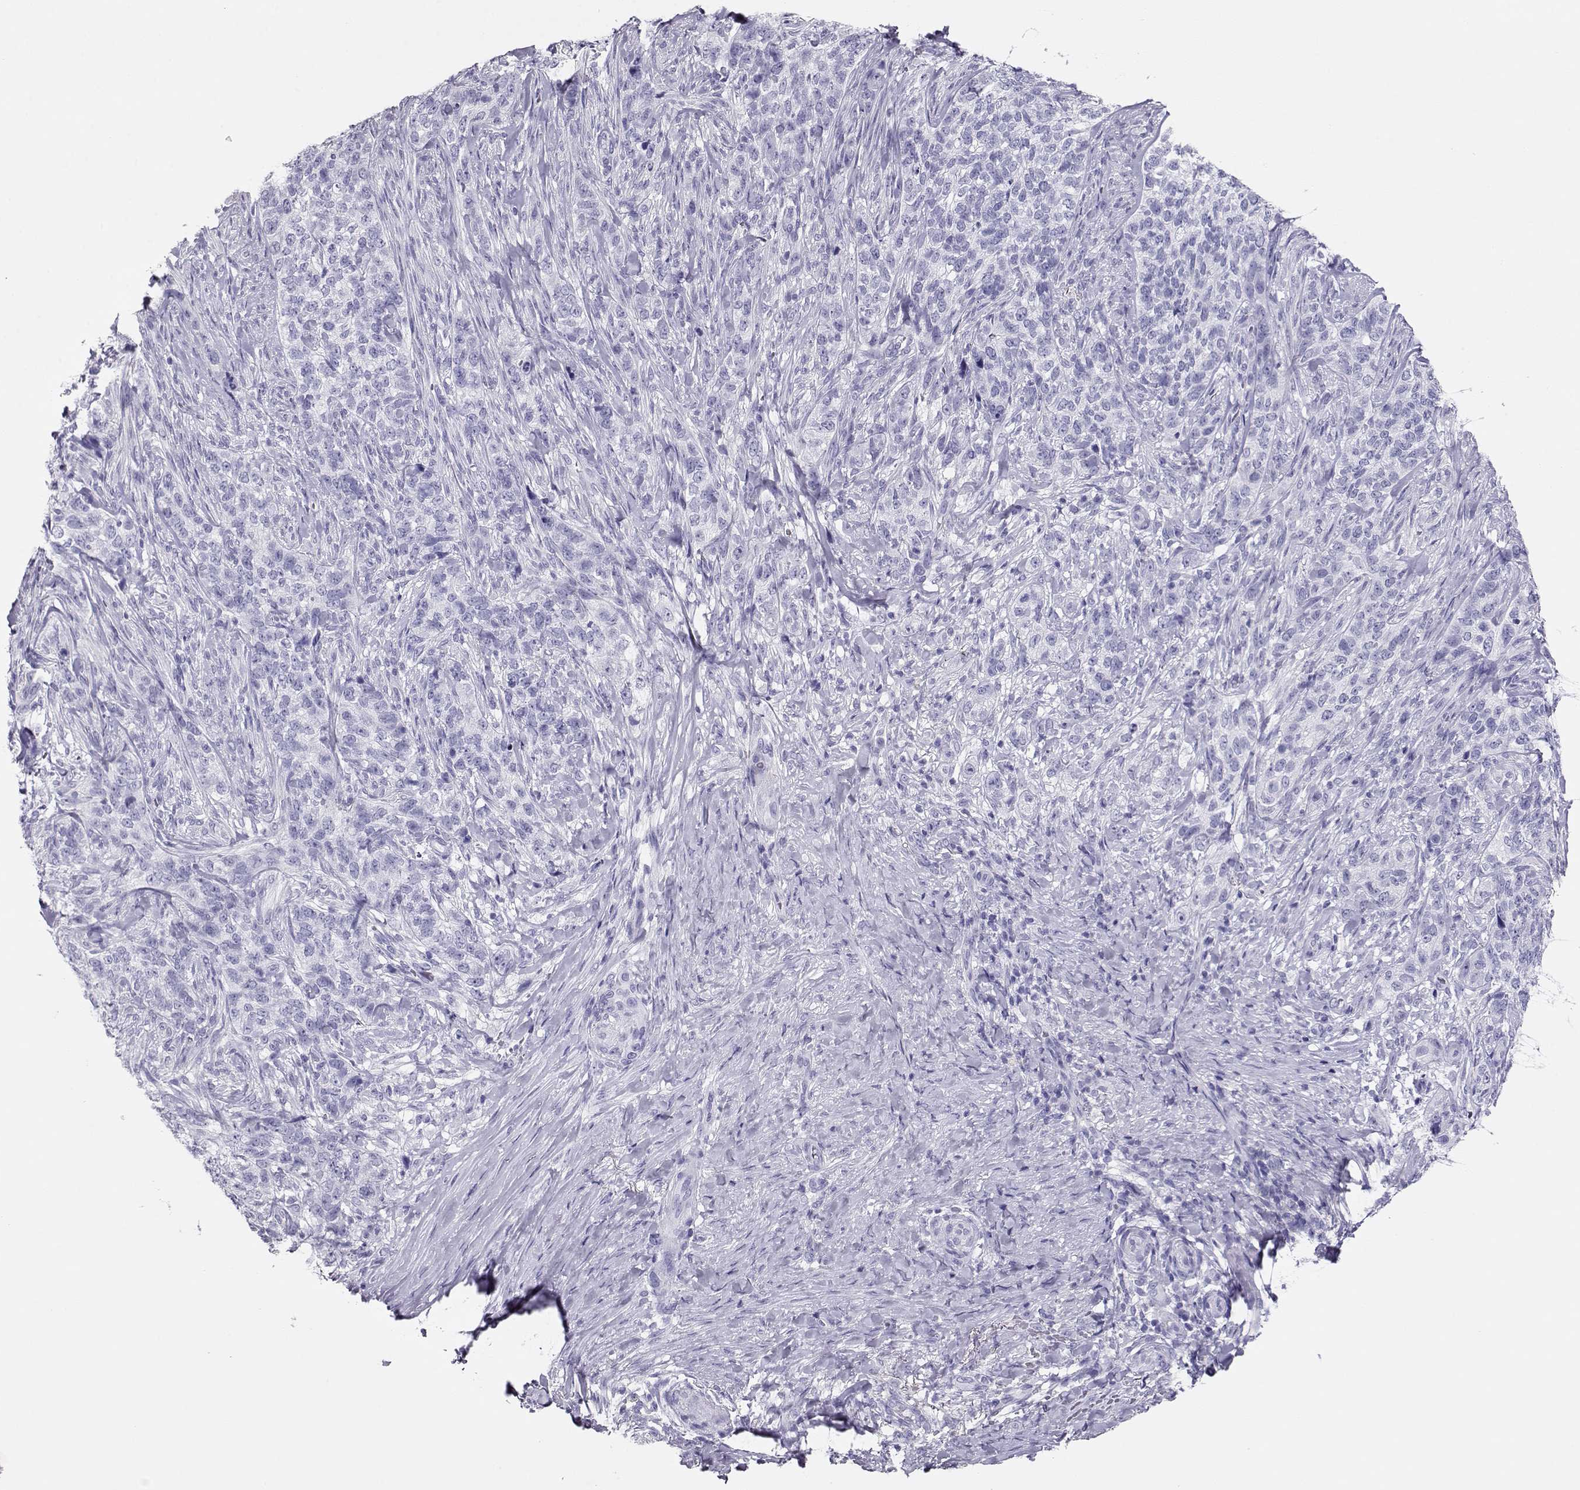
{"staining": {"intensity": "negative", "quantity": "none", "location": "none"}, "tissue": "skin cancer", "cell_type": "Tumor cells", "image_type": "cancer", "snomed": [{"axis": "morphology", "description": "Basal cell carcinoma"}, {"axis": "topography", "description": "Skin"}], "caption": "The IHC micrograph has no significant staining in tumor cells of basal cell carcinoma (skin) tissue.", "gene": "CRX", "patient": {"sex": "female", "age": 69}}